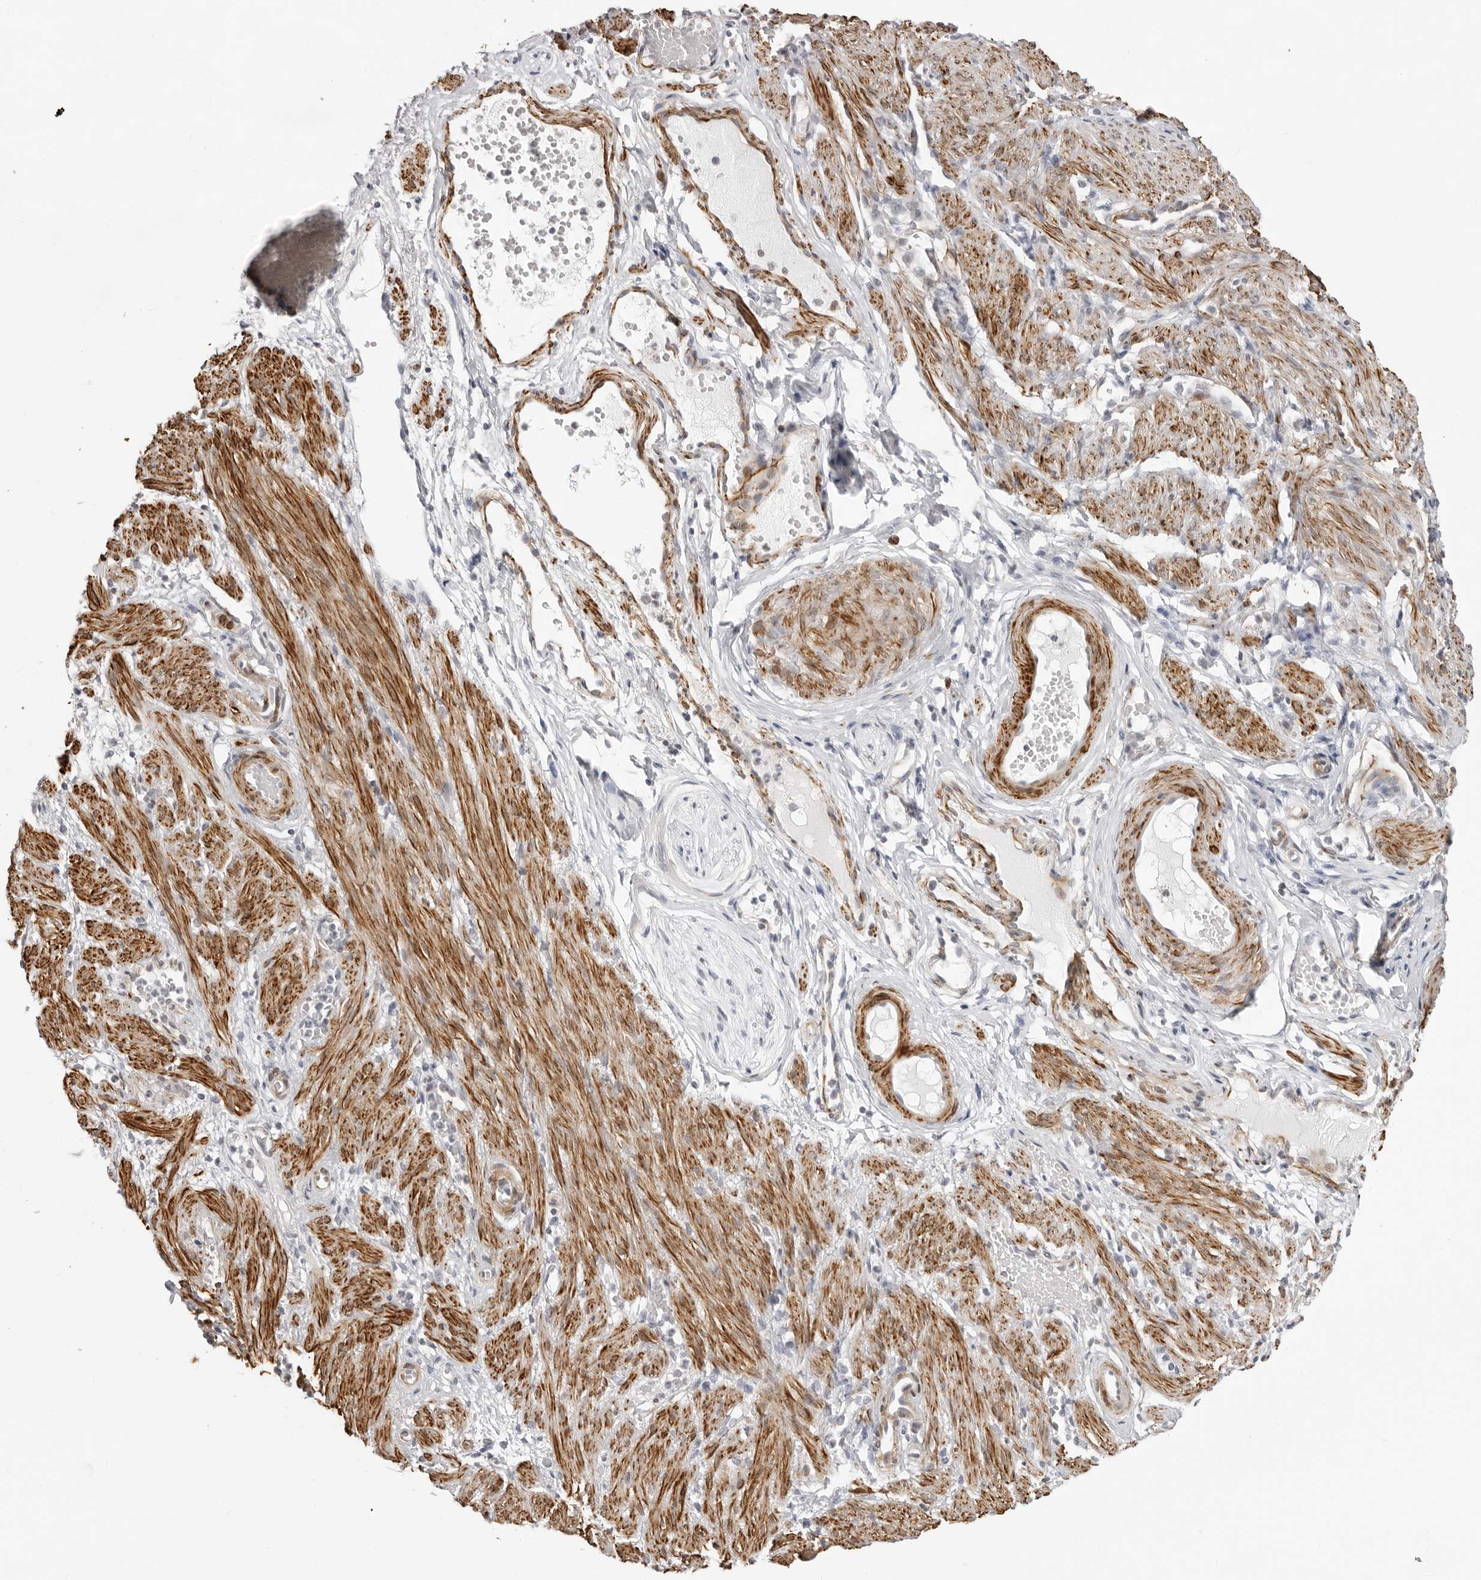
{"staining": {"intensity": "weak", "quantity": "<25%", "location": "cytoplasmic/membranous"}, "tissue": "adipose tissue", "cell_type": "Adipocytes", "image_type": "normal", "snomed": [{"axis": "morphology", "description": "Normal tissue, NOS"}, {"axis": "topography", "description": "Smooth muscle"}, {"axis": "topography", "description": "Peripheral nerve tissue"}], "caption": "This is a image of IHC staining of unremarkable adipose tissue, which shows no expression in adipocytes.", "gene": "UNK", "patient": {"sex": "female", "age": 39}}